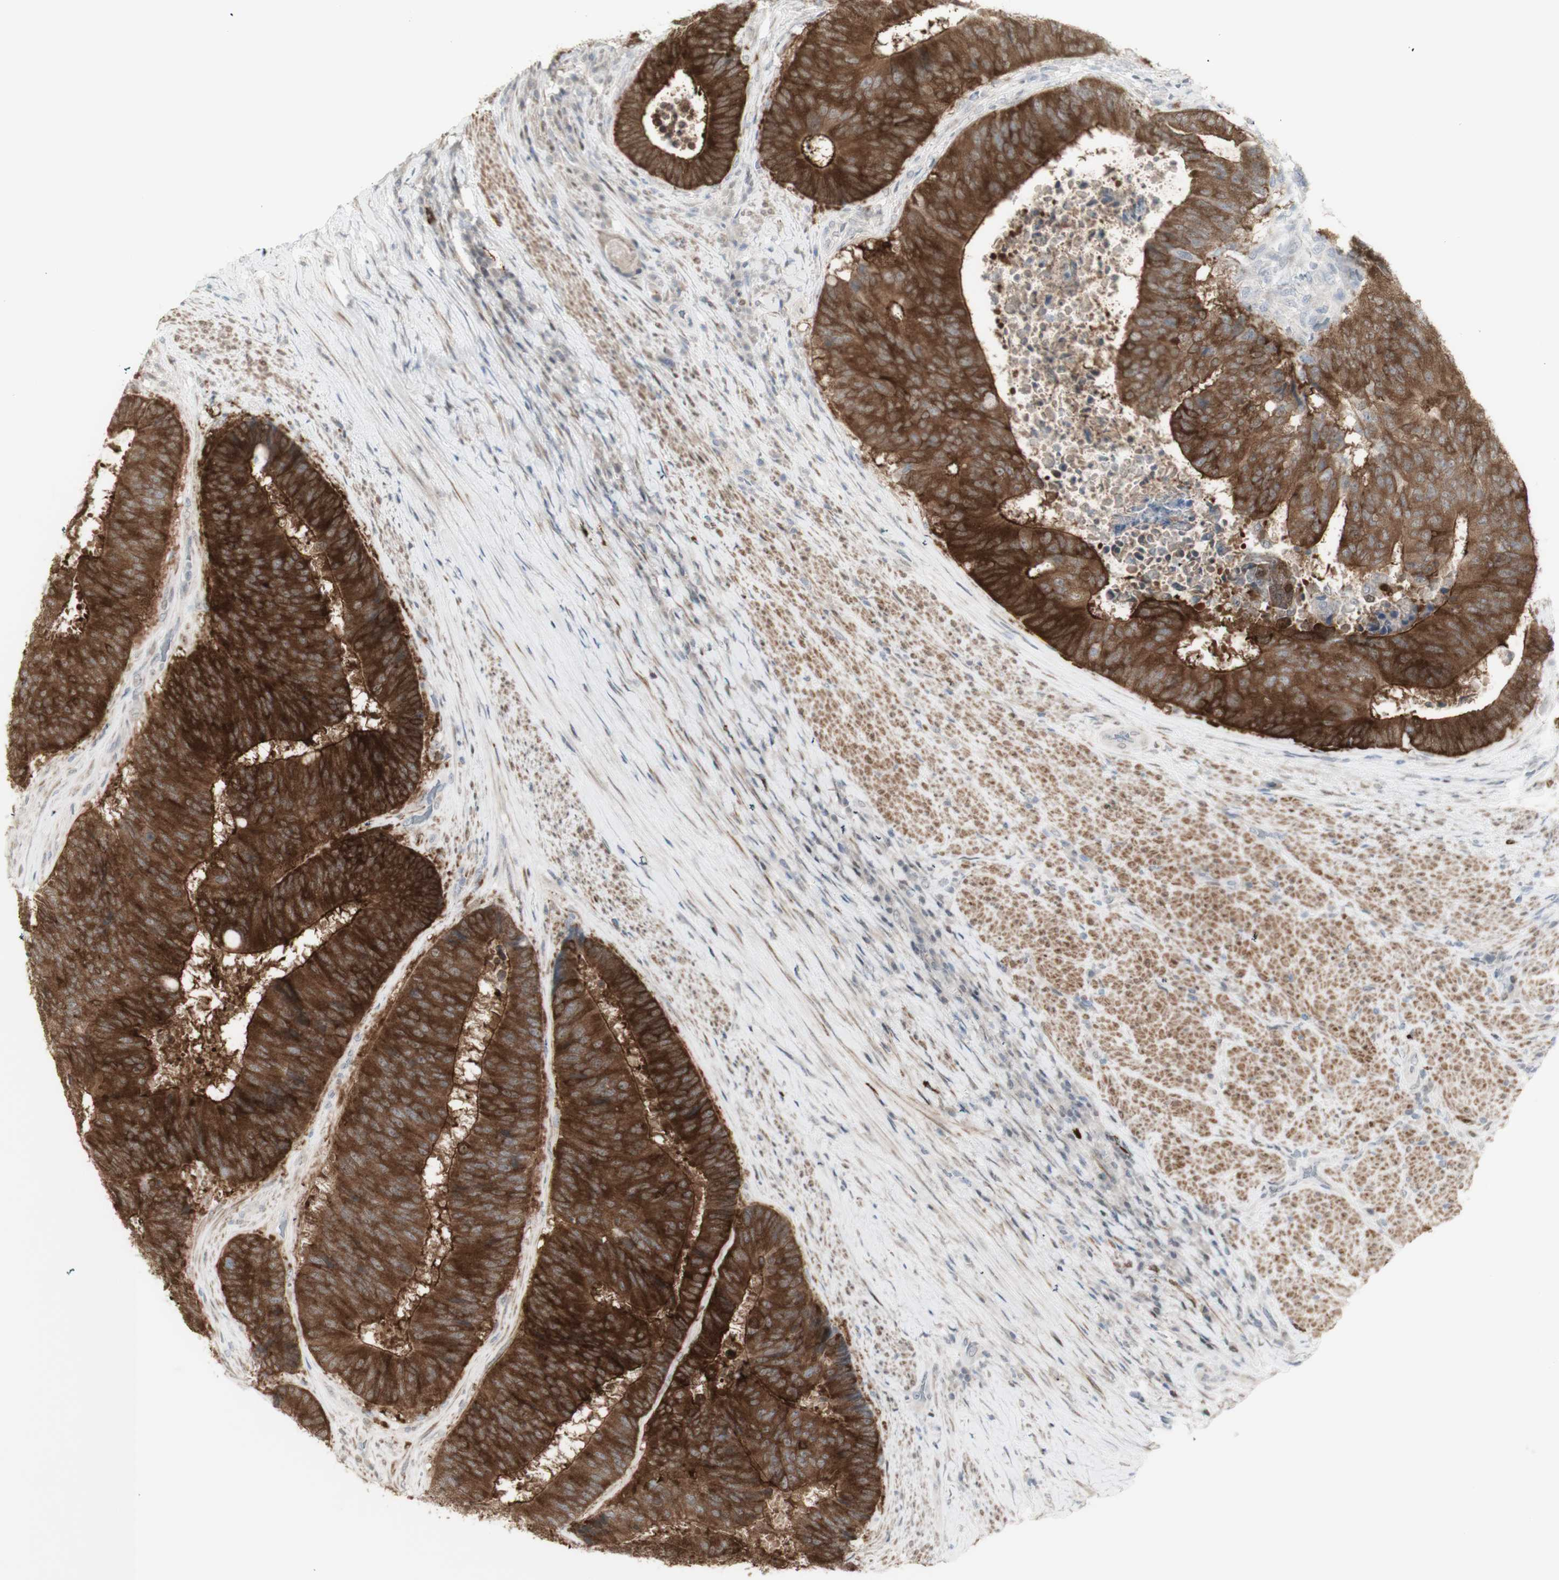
{"staining": {"intensity": "strong", "quantity": ">75%", "location": "cytoplasmic/membranous"}, "tissue": "colorectal cancer", "cell_type": "Tumor cells", "image_type": "cancer", "snomed": [{"axis": "morphology", "description": "Adenocarcinoma, NOS"}, {"axis": "topography", "description": "Rectum"}], "caption": "A high-resolution photomicrograph shows IHC staining of colorectal adenocarcinoma, which reveals strong cytoplasmic/membranous expression in approximately >75% of tumor cells. (Brightfield microscopy of DAB IHC at high magnification).", "gene": "C1orf116", "patient": {"sex": "male", "age": 72}}